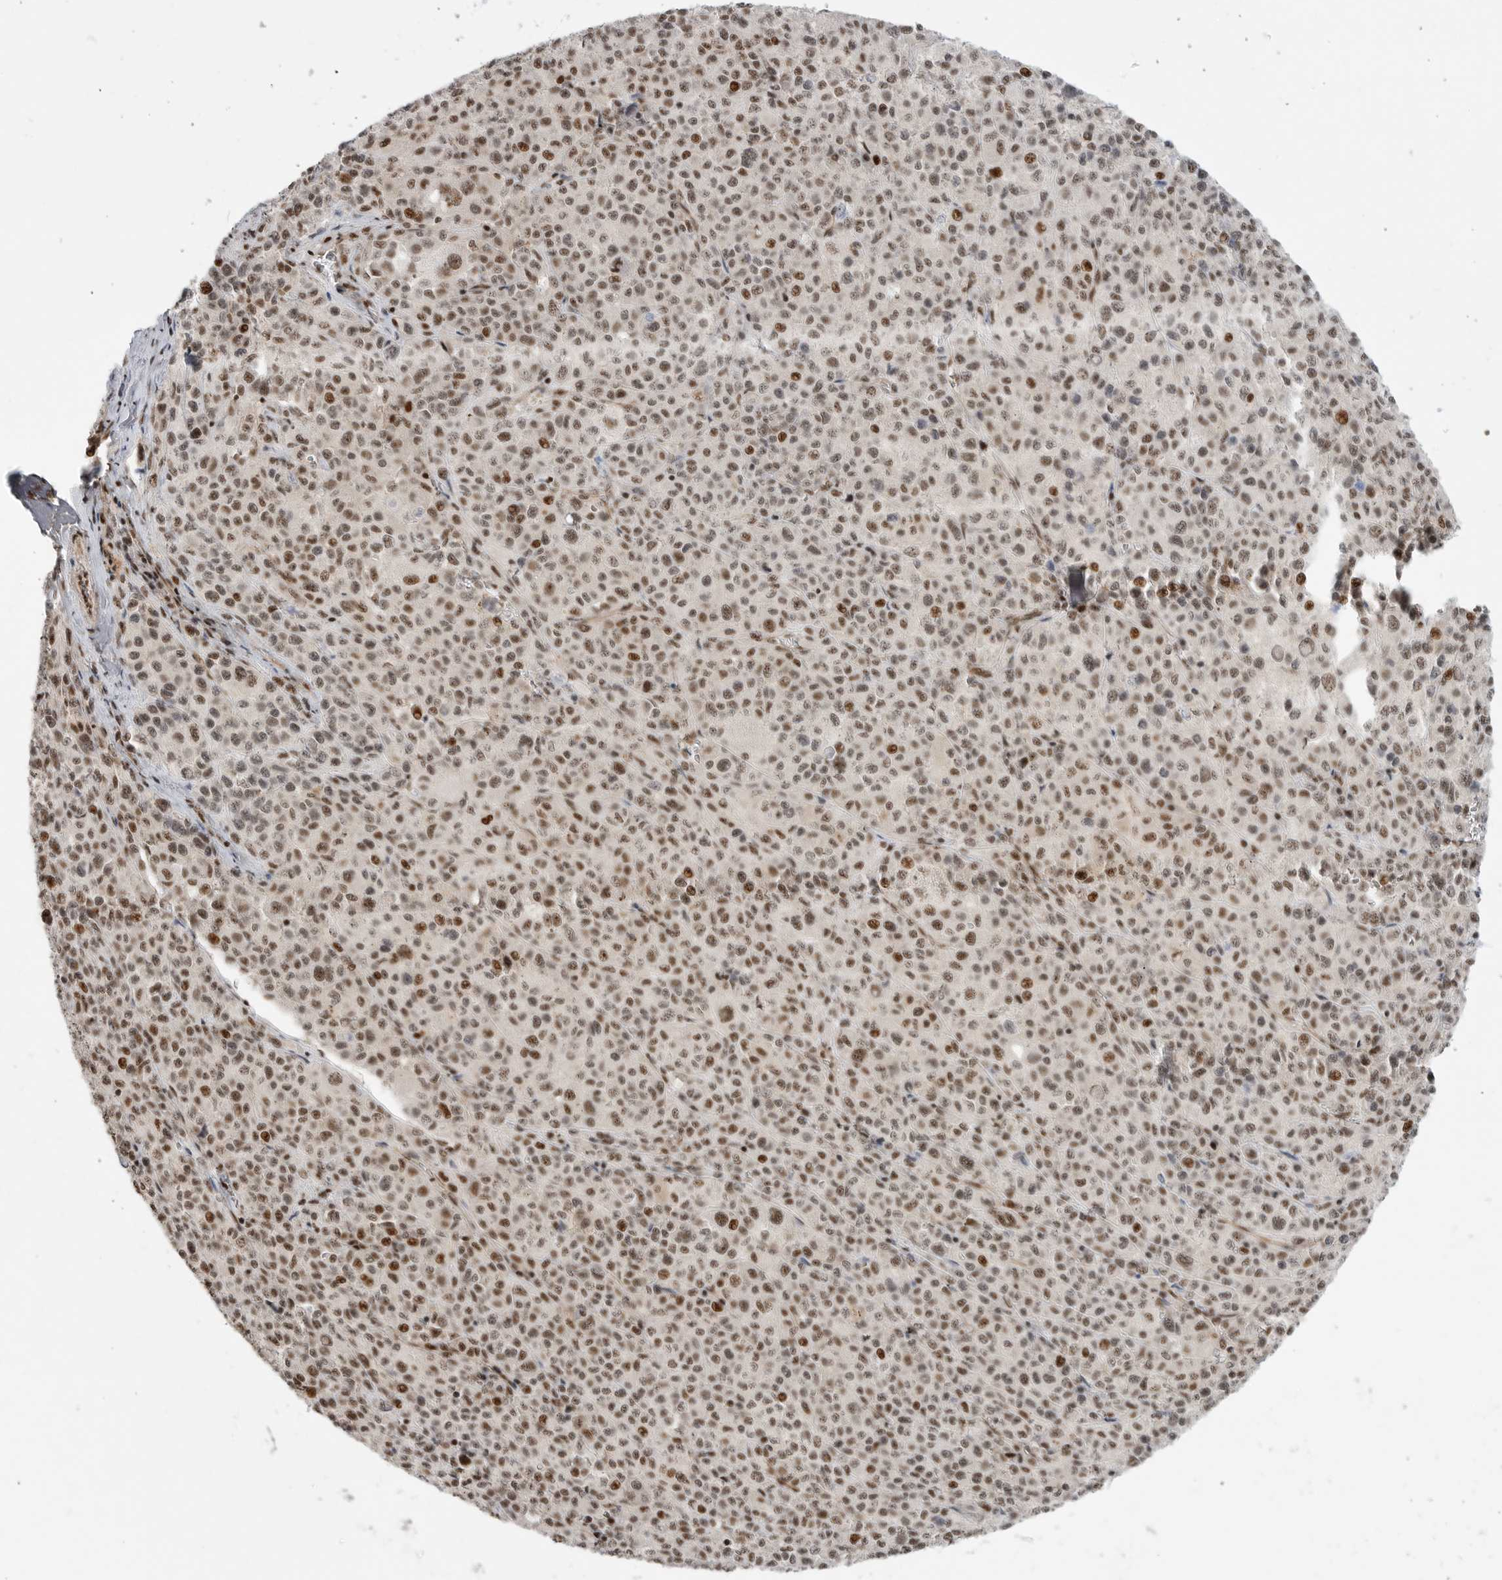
{"staining": {"intensity": "moderate", "quantity": ">75%", "location": "nuclear"}, "tissue": "melanoma", "cell_type": "Tumor cells", "image_type": "cancer", "snomed": [{"axis": "morphology", "description": "Malignant melanoma, Metastatic site"}, {"axis": "topography", "description": "Skin"}], "caption": "Melanoma was stained to show a protein in brown. There is medium levels of moderate nuclear expression in about >75% of tumor cells.", "gene": "GPATCH2", "patient": {"sex": "female", "age": 74}}